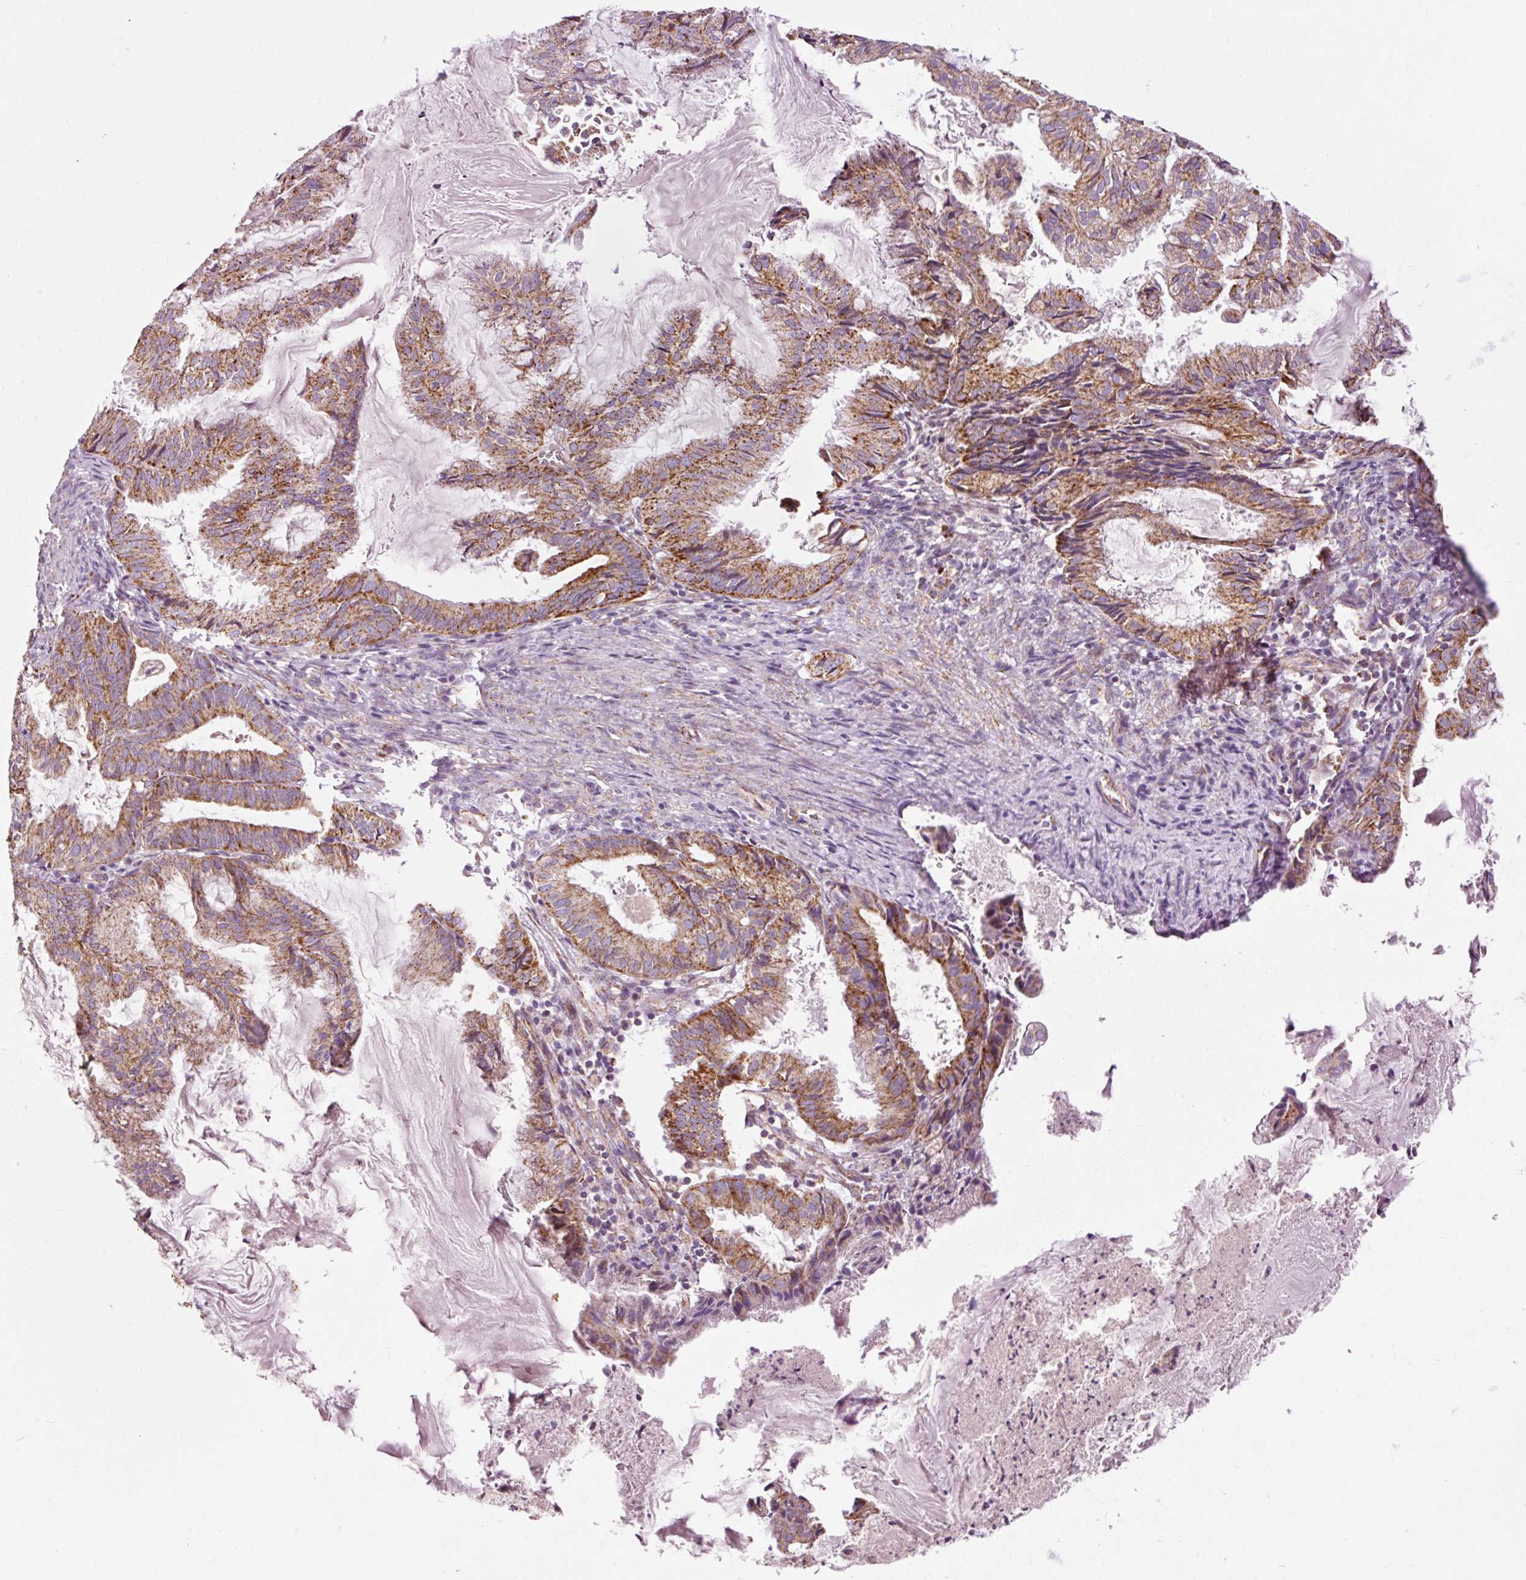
{"staining": {"intensity": "moderate", "quantity": ">75%", "location": "cytoplasmic/membranous"}, "tissue": "endometrial cancer", "cell_type": "Tumor cells", "image_type": "cancer", "snomed": [{"axis": "morphology", "description": "Adenocarcinoma, NOS"}, {"axis": "topography", "description": "Endometrium"}], "caption": "A brown stain shows moderate cytoplasmic/membranous expression of a protein in human endometrial cancer (adenocarcinoma) tumor cells. Using DAB (3,3'-diaminobenzidine) (brown) and hematoxylin (blue) stains, captured at high magnification using brightfield microscopy.", "gene": "NDUFB4", "patient": {"sex": "female", "age": 86}}